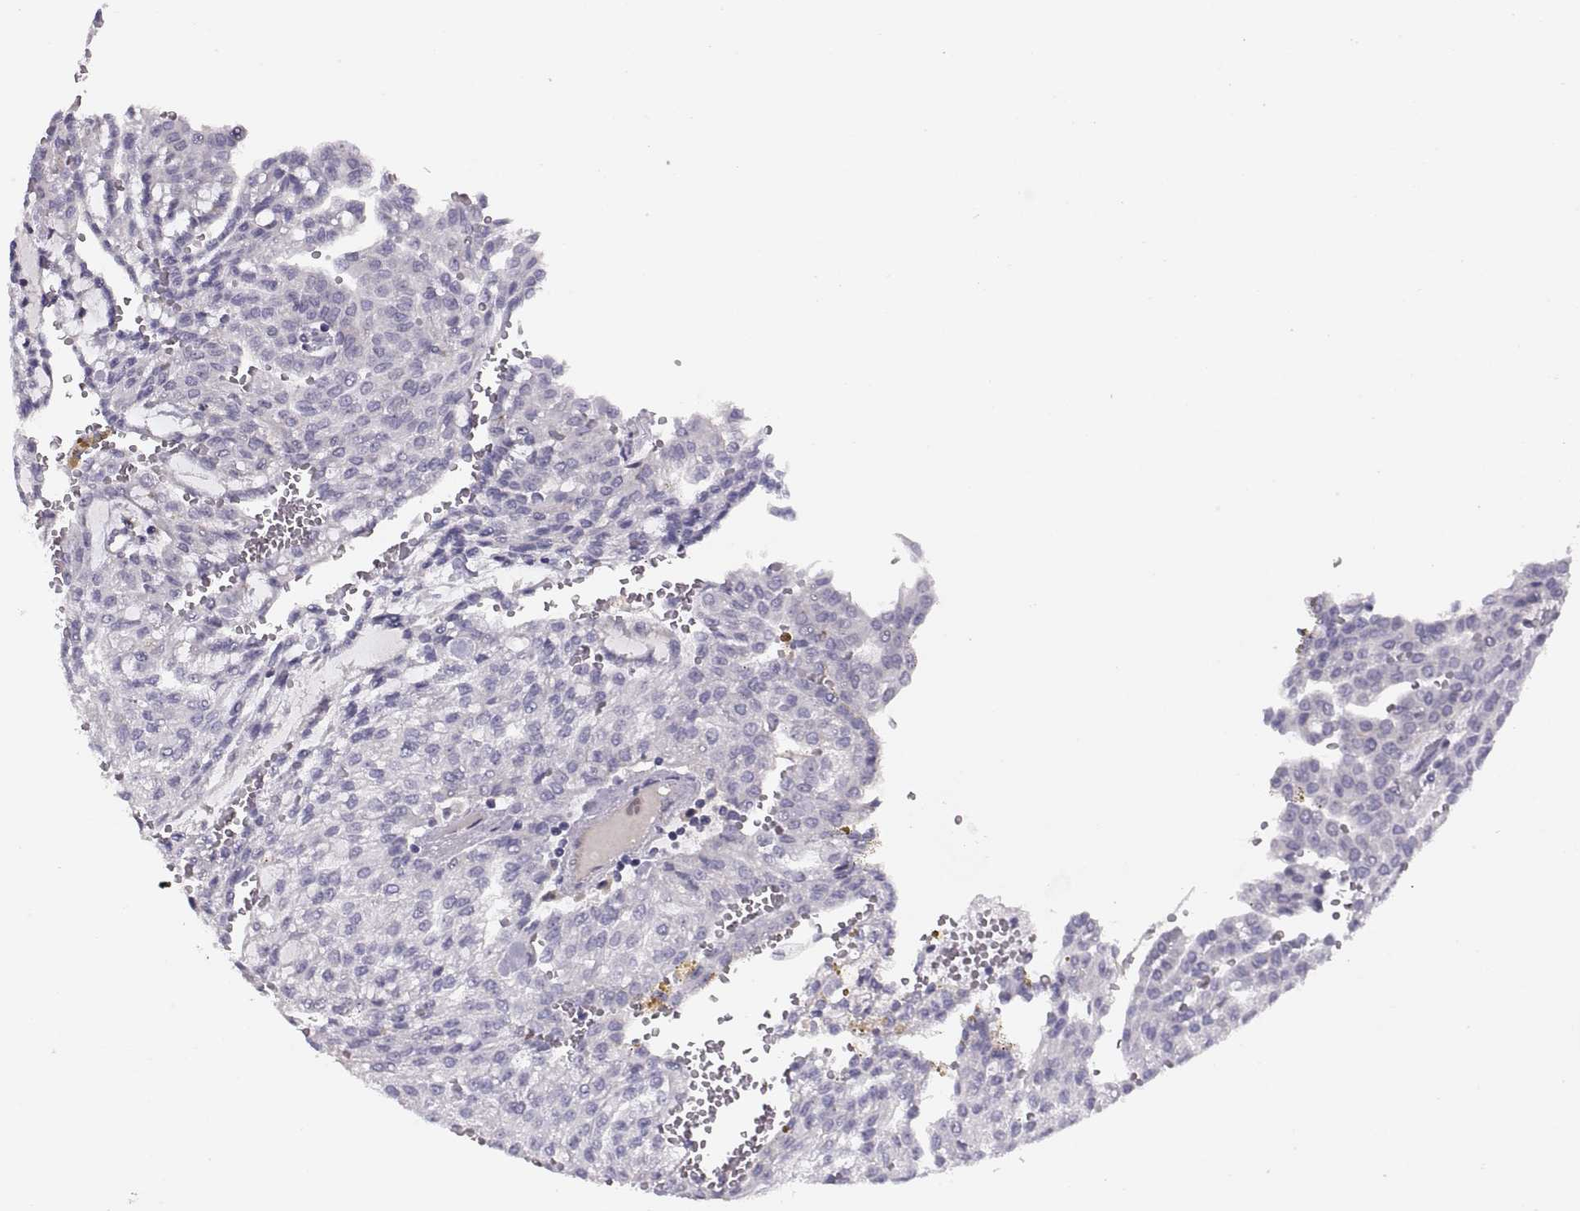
{"staining": {"intensity": "negative", "quantity": "none", "location": "none"}, "tissue": "renal cancer", "cell_type": "Tumor cells", "image_type": "cancer", "snomed": [{"axis": "morphology", "description": "Adenocarcinoma, NOS"}, {"axis": "topography", "description": "Kidney"}], "caption": "Adenocarcinoma (renal) was stained to show a protein in brown. There is no significant expression in tumor cells.", "gene": "CHCT1", "patient": {"sex": "male", "age": 63}}